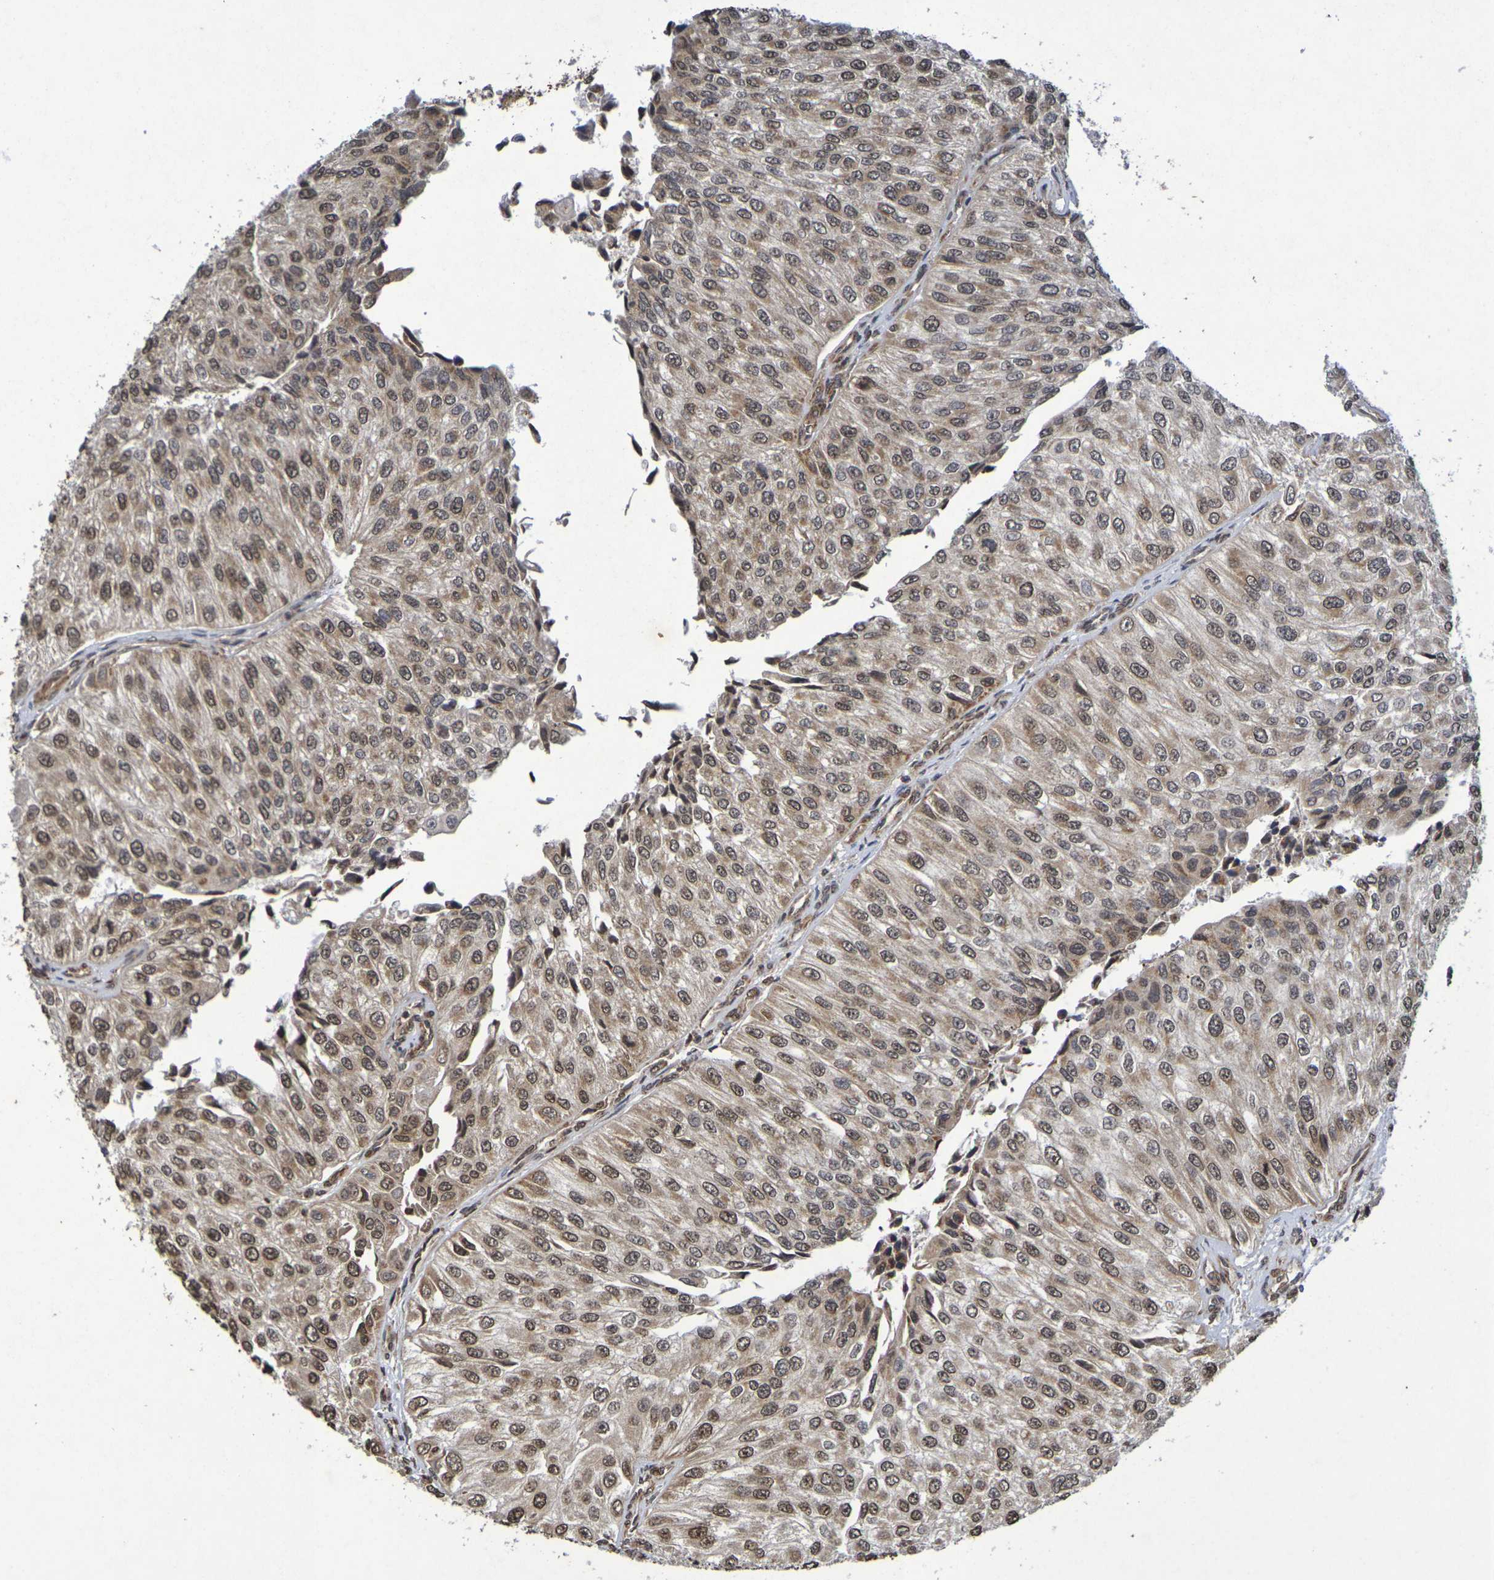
{"staining": {"intensity": "moderate", "quantity": ">75%", "location": "cytoplasmic/membranous,nuclear"}, "tissue": "urothelial cancer", "cell_type": "Tumor cells", "image_type": "cancer", "snomed": [{"axis": "morphology", "description": "Urothelial carcinoma, High grade"}, {"axis": "topography", "description": "Kidney"}, {"axis": "topography", "description": "Urinary bladder"}], "caption": "The image displays a brown stain indicating the presence of a protein in the cytoplasmic/membranous and nuclear of tumor cells in urothelial cancer.", "gene": "GUCY1A2", "patient": {"sex": "male", "age": 77}}